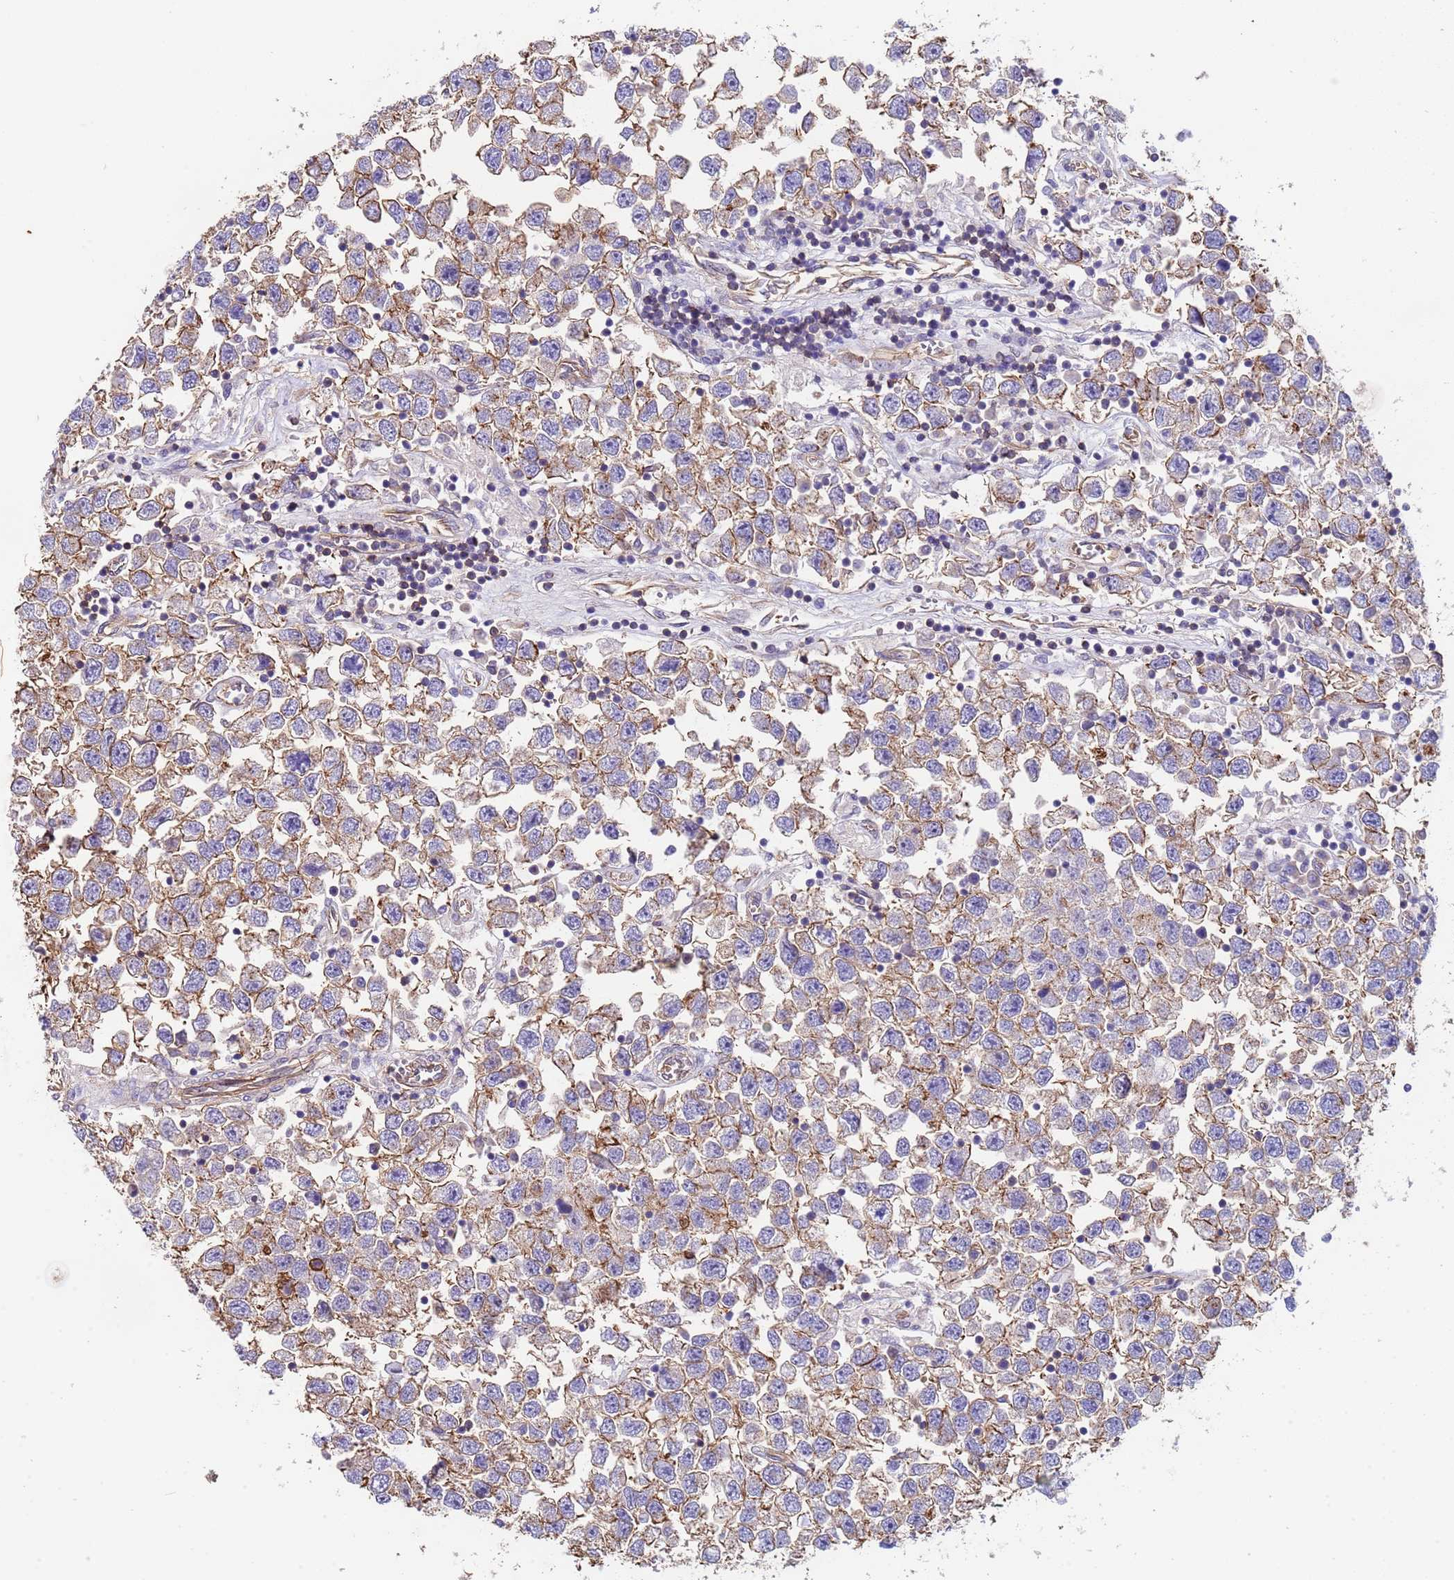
{"staining": {"intensity": "moderate", "quantity": ">75%", "location": "cytoplasmic/membranous"}, "tissue": "testis cancer", "cell_type": "Tumor cells", "image_type": "cancer", "snomed": [{"axis": "morphology", "description": "Seminoma, NOS"}, {"axis": "topography", "description": "Testis"}], "caption": "Immunohistochemical staining of testis seminoma shows medium levels of moderate cytoplasmic/membranous protein expression in approximately >75% of tumor cells. The protein is stained brown, and the nuclei are stained in blue (DAB (3,3'-diaminobenzidine) IHC with brightfield microscopy, high magnification).", "gene": "ZNF248", "patient": {"sex": "male", "age": 26}}